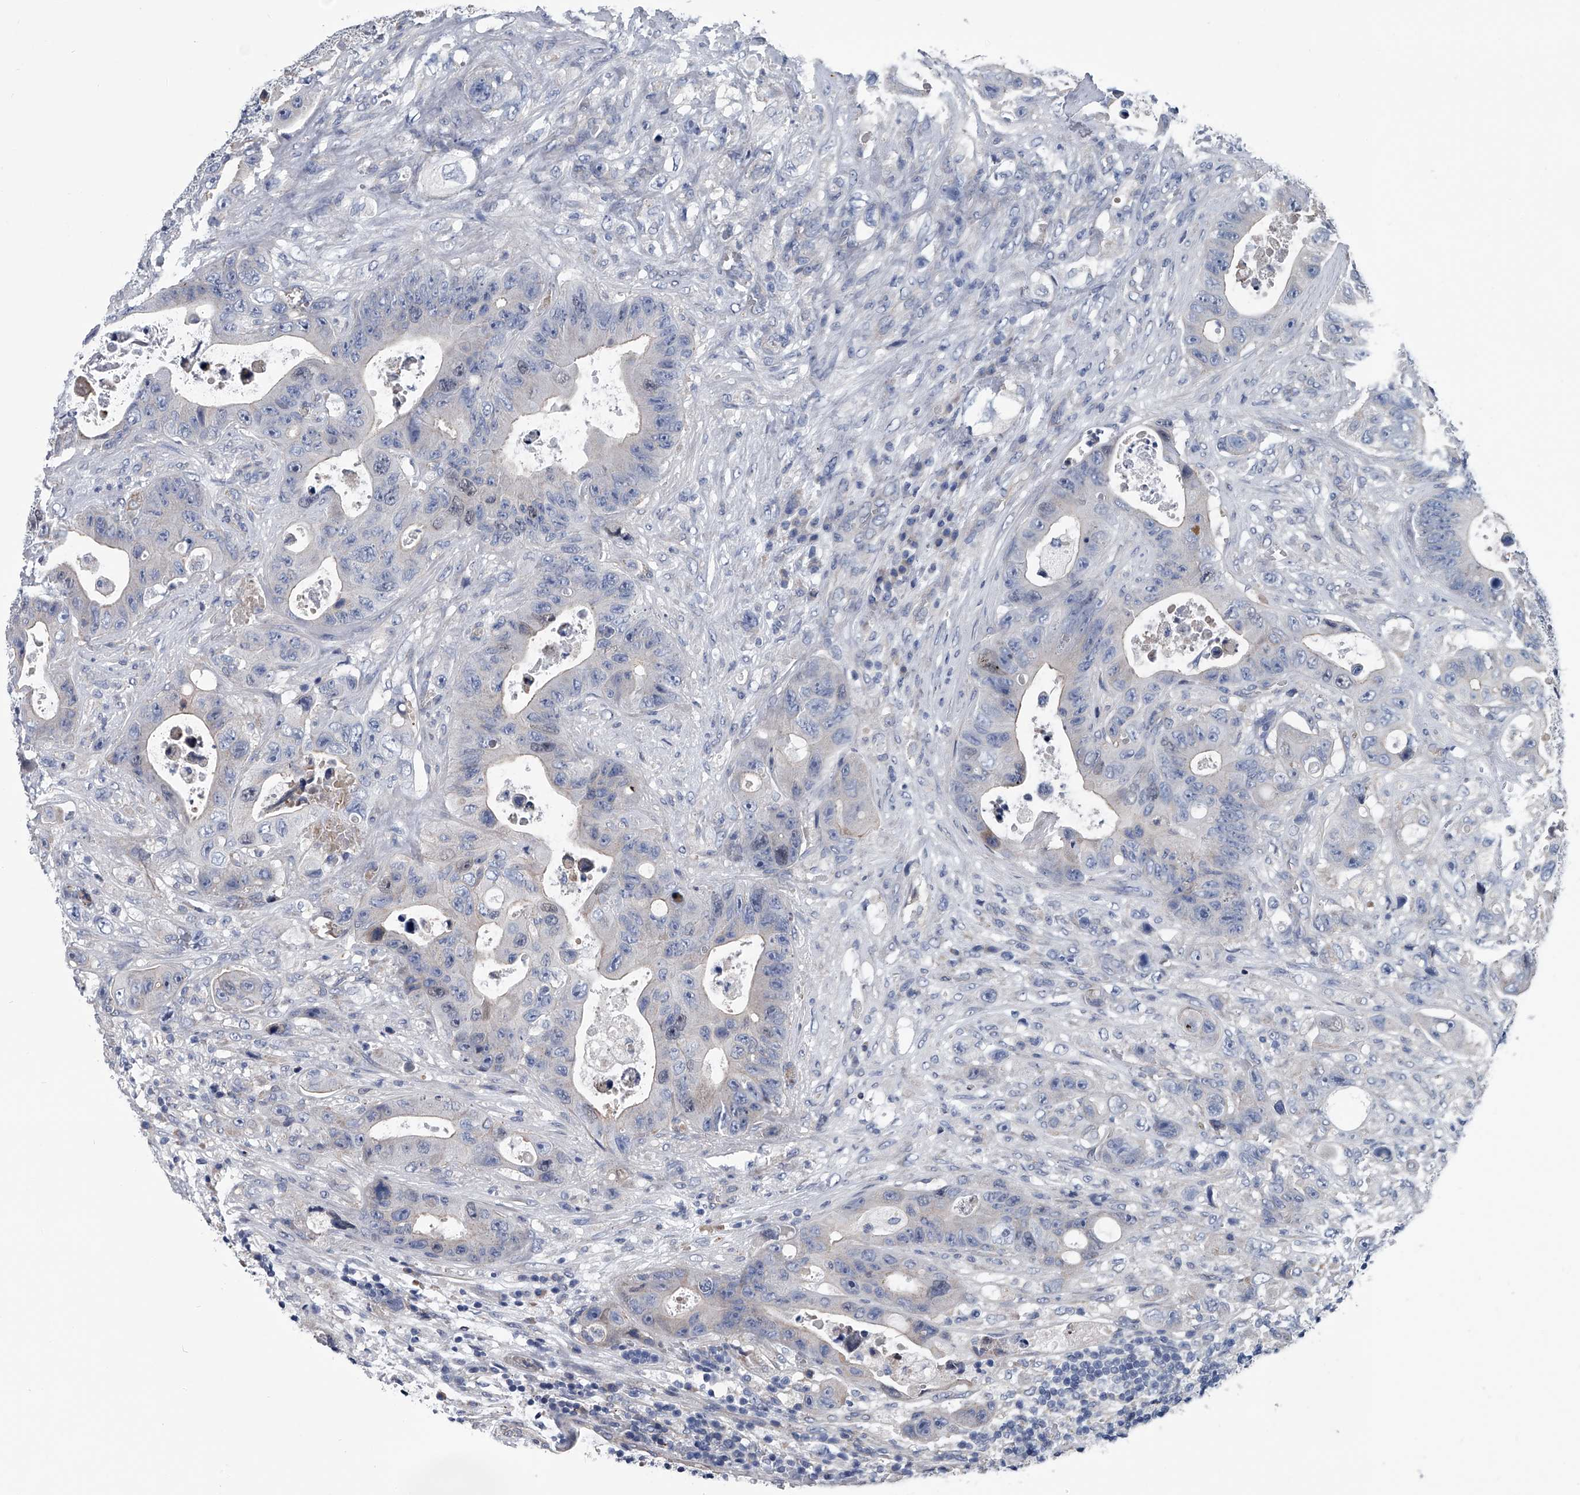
{"staining": {"intensity": "negative", "quantity": "none", "location": "none"}, "tissue": "colorectal cancer", "cell_type": "Tumor cells", "image_type": "cancer", "snomed": [{"axis": "morphology", "description": "Adenocarcinoma, NOS"}, {"axis": "topography", "description": "Colon"}], "caption": "A photomicrograph of colorectal cancer stained for a protein reveals no brown staining in tumor cells. (DAB immunohistochemistry visualized using brightfield microscopy, high magnification).", "gene": "ABCG1", "patient": {"sex": "female", "age": 46}}